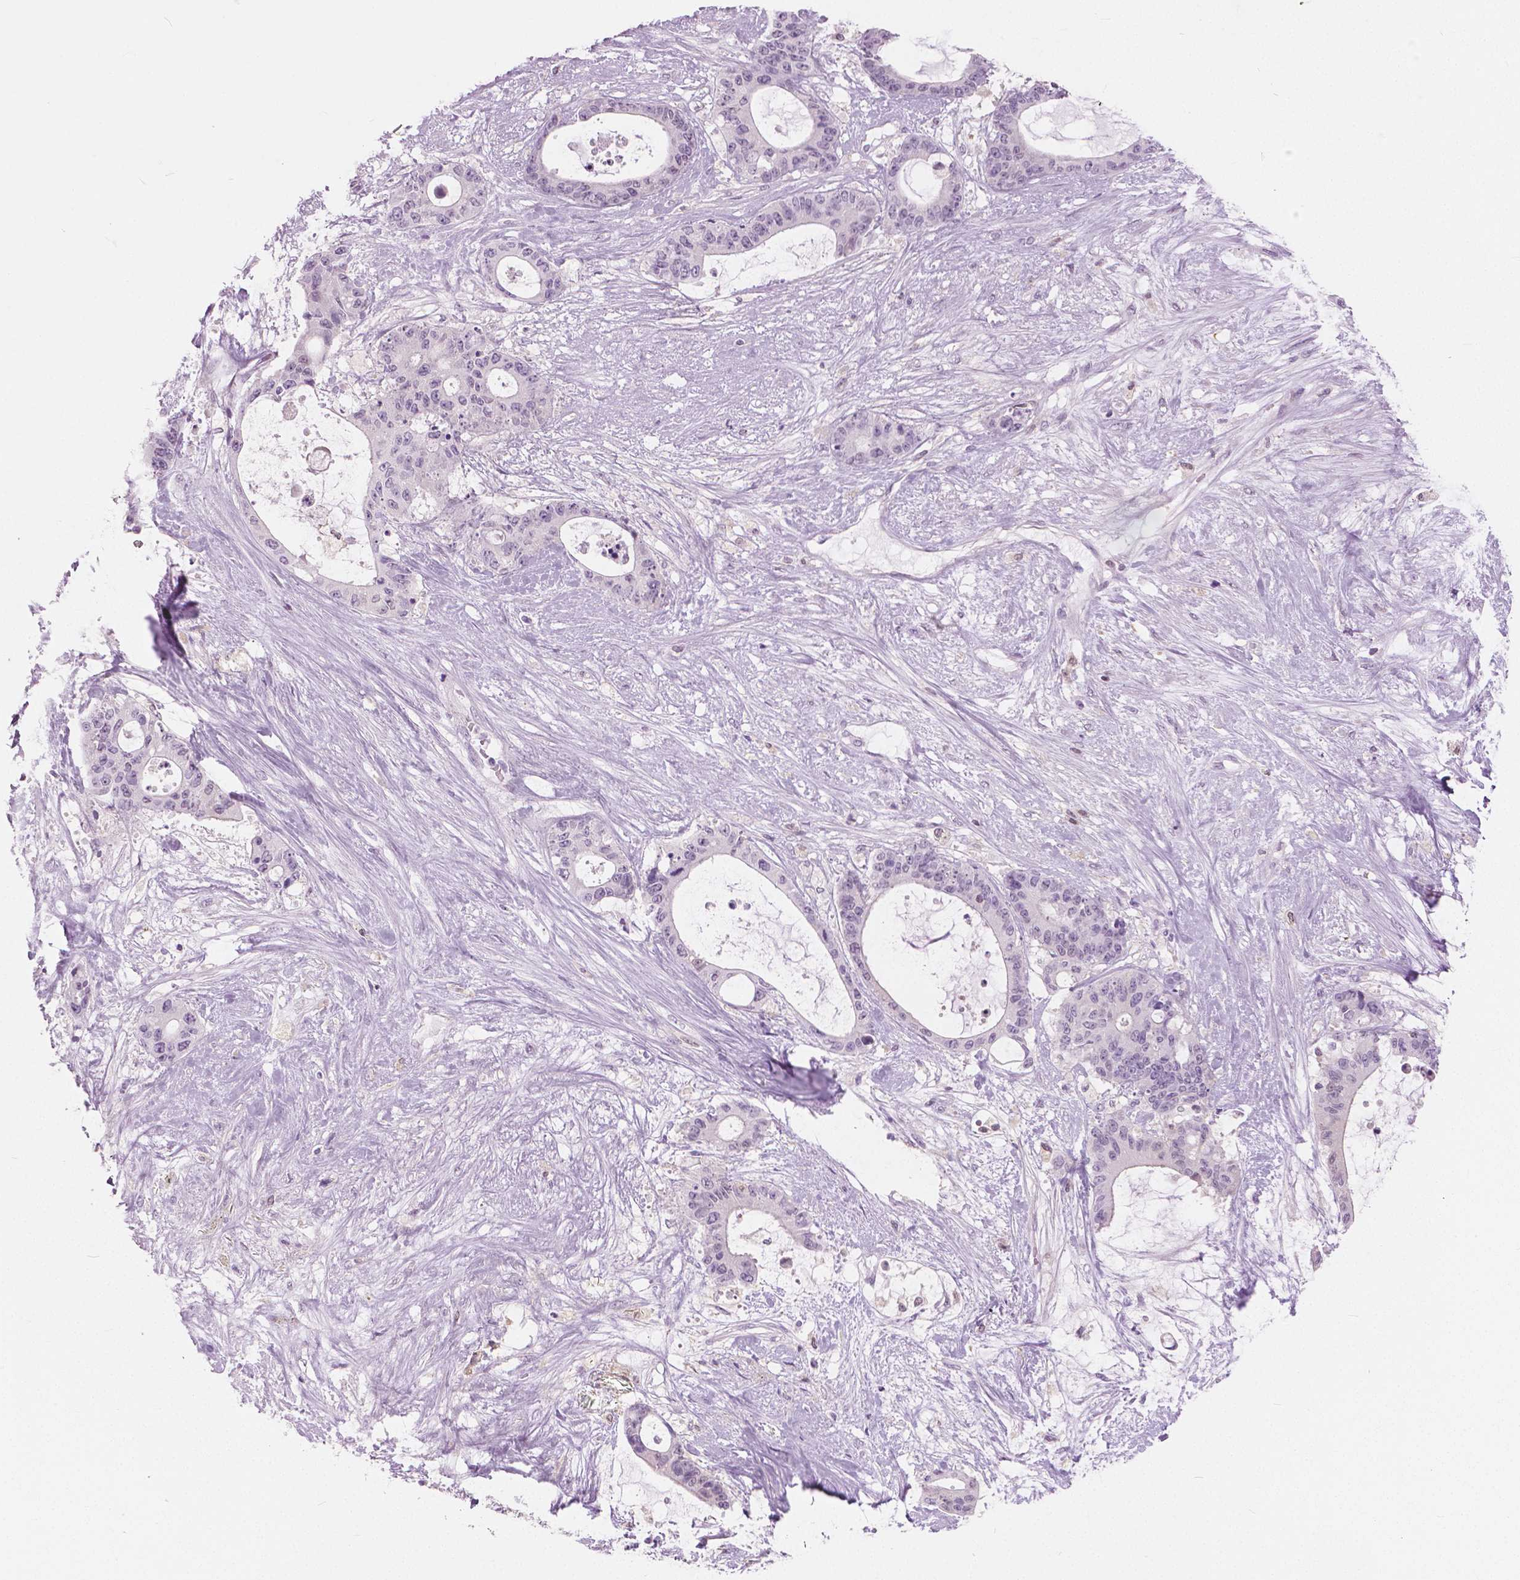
{"staining": {"intensity": "negative", "quantity": "none", "location": "none"}, "tissue": "liver cancer", "cell_type": "Tumor cells", "image_type": "cancer", "snomed": [{"axis": "morphology", "description": "Normal tissue, NOS"}, {"axis": "morphology", "description": "Cholangiocarcinoma"}, {"axis": "topography", "description": "Liver"}, {"axis": "topography", "description": "Peripheral nerve tissue"}], "caption": "Liver cancer (cholangiocarcinoma) was stained to show a protein in brown. There is no significant staining in tumor cells.", "gene": "GALM", "patient": {"sex": "female", "age": 73}}